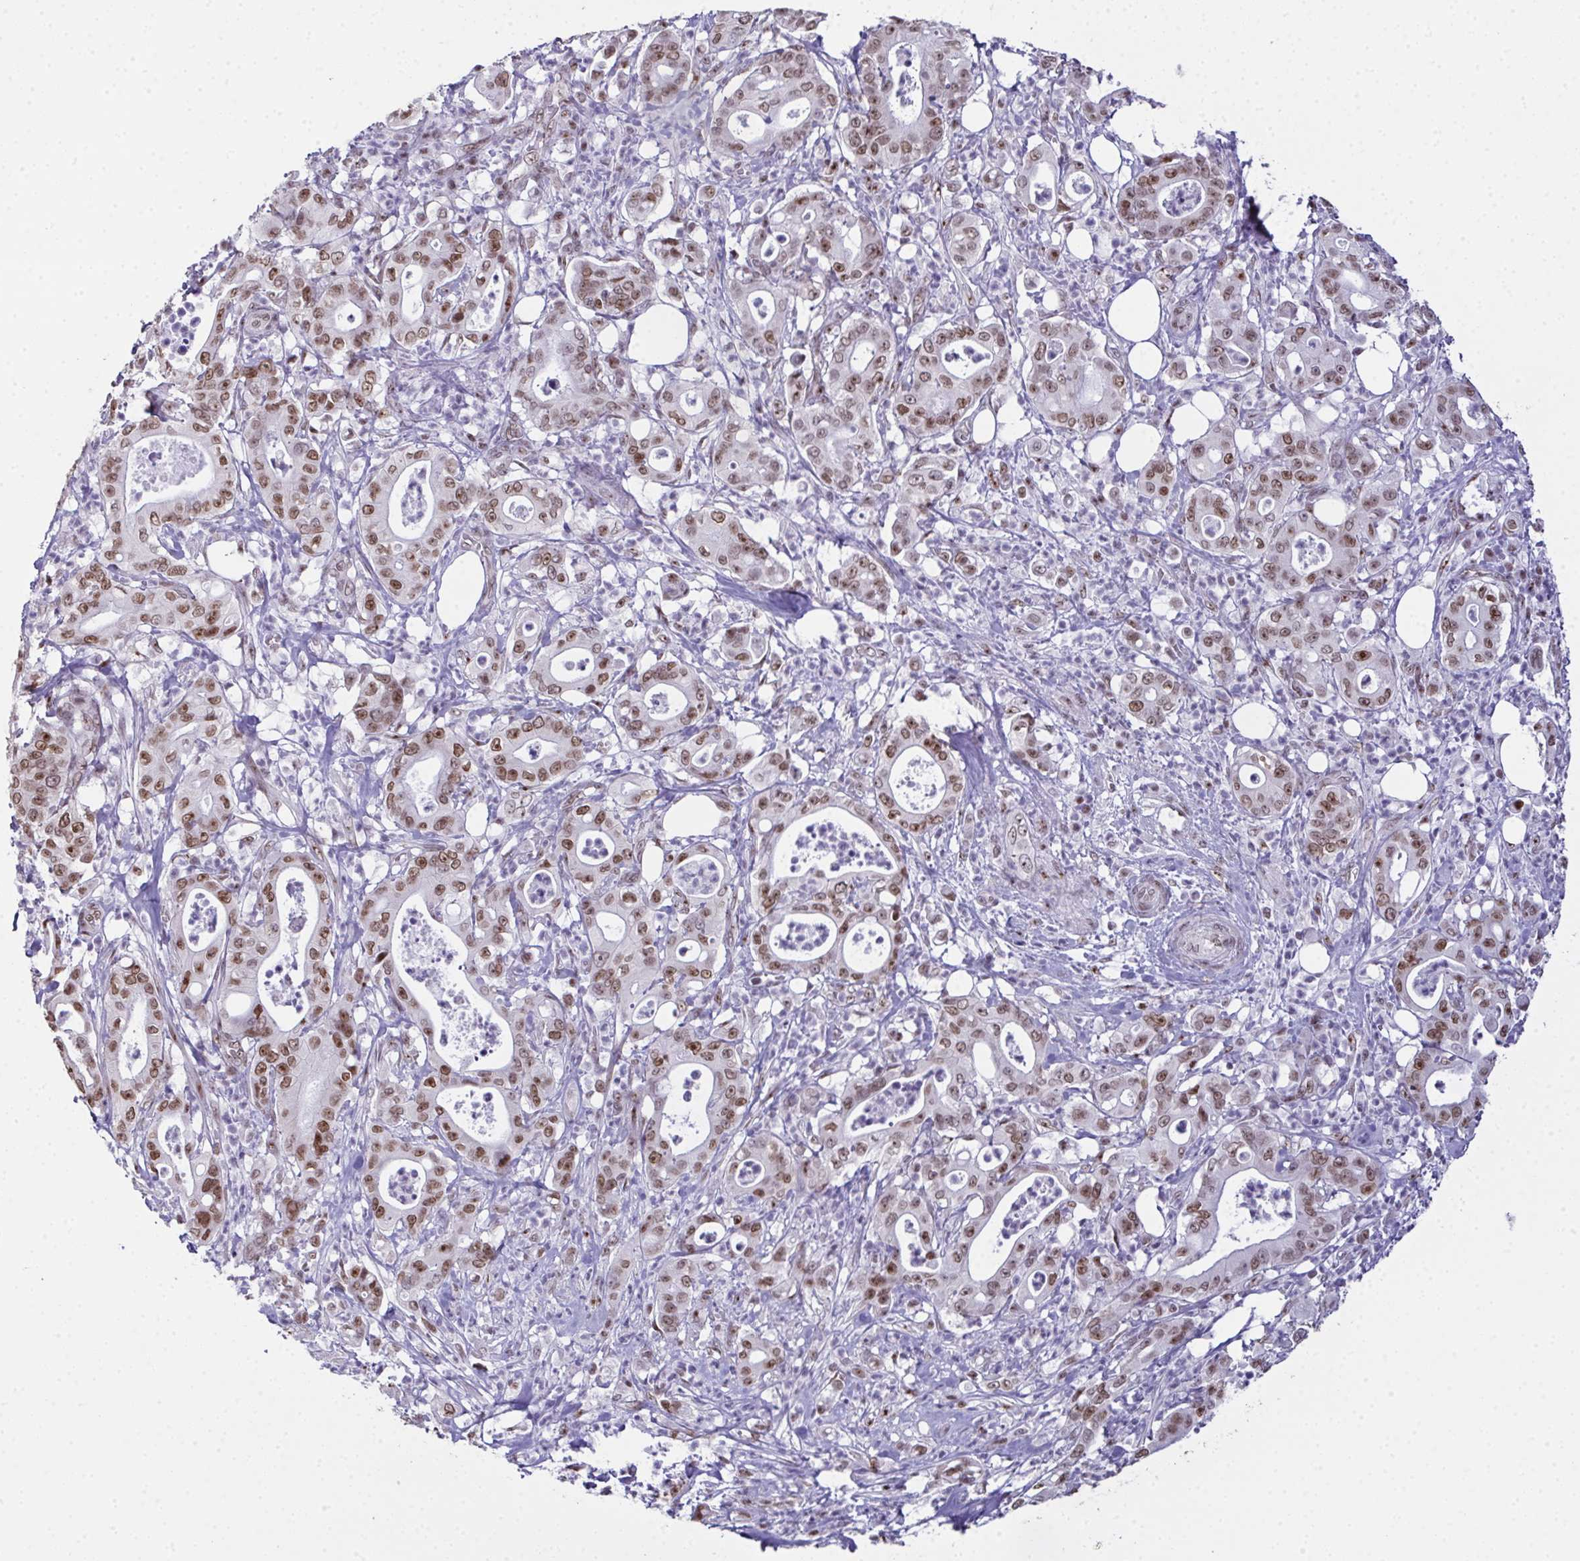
{"staining": {"intensity": "moderate", "quantity": ">75%", "location": "nuclear"}, "tissue": "pancreatic cancer", "cell_type": "Tumor cells", "image_type": "cancer", "snomed": [{"axis": "morphology", "description": "Adenocarcinoma, NOS"}, {"axis": "topography", "description": "Pancreas"}], "caption": "Pancreatic adenocarcinoma stained with DAB (3,3'-diaminobenzidine) immunohistochemistry displays medium levels of moderate nuclear expression in about >75% of tumor cells. (Stains: DAB (3,3'-diaminobenzidine) in brown, nuclei in blue, Microscopy: brightfield microscopy at high magnification).", "gene": "ZNF800", "patient": {"sex": "male", "age": 71}}